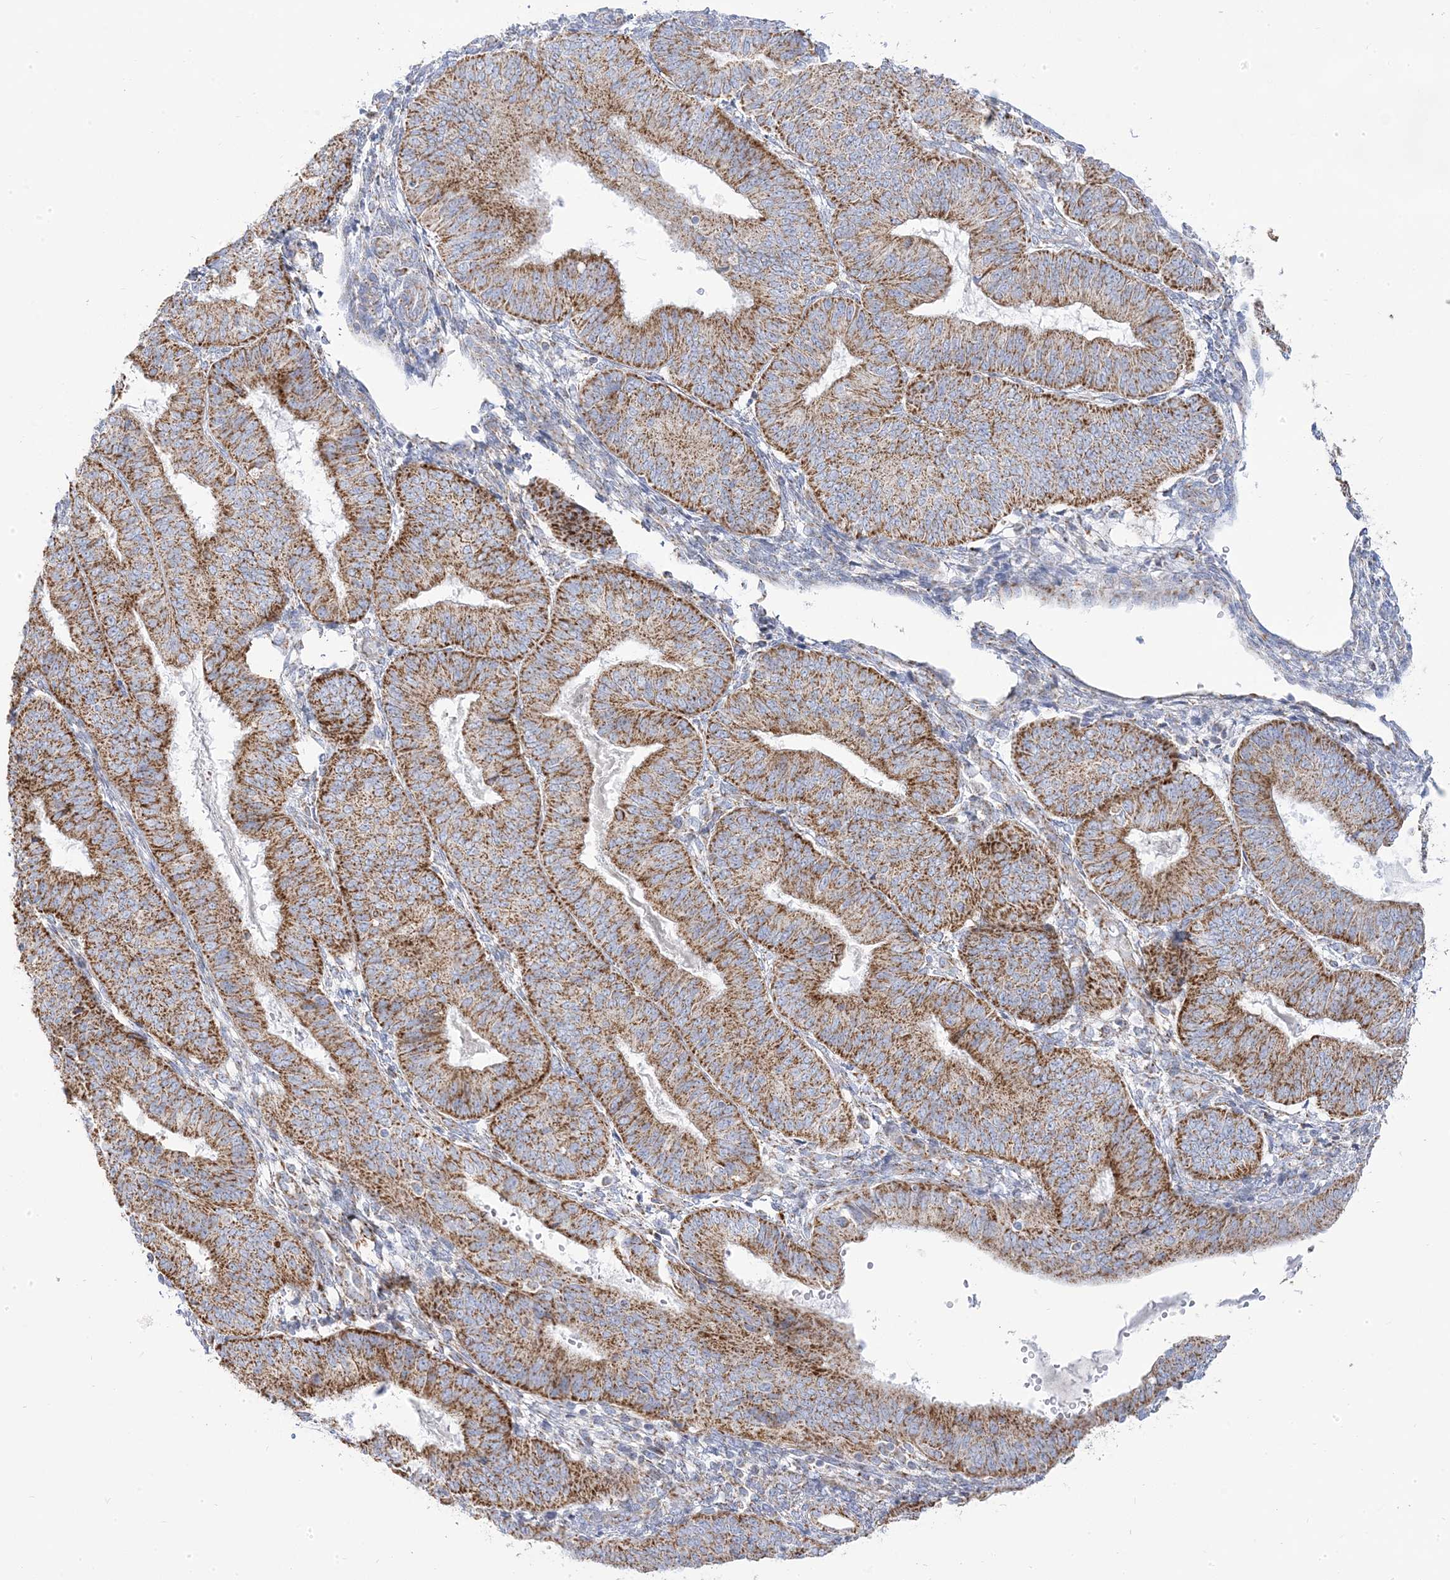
{"staining": {"intensity": "moderate", "quantity": ">75%", "location": "cytoplasmic/membranous"}, "tissue": "endometrial cancer", "cell_type": "Tumor cells", "image_type": "cancer", "snomed": [{"axis": "morphology", "description": "Adenocarcinoma, NOS"}, {"axis": "topography", "description": "Endometrium"}], "caption": "Human endometrial cancer stained with a protein marker shows moderate staining in tumor cells.", "gene": "PCCB", "patient": {"sex": "female", "age": 58}}